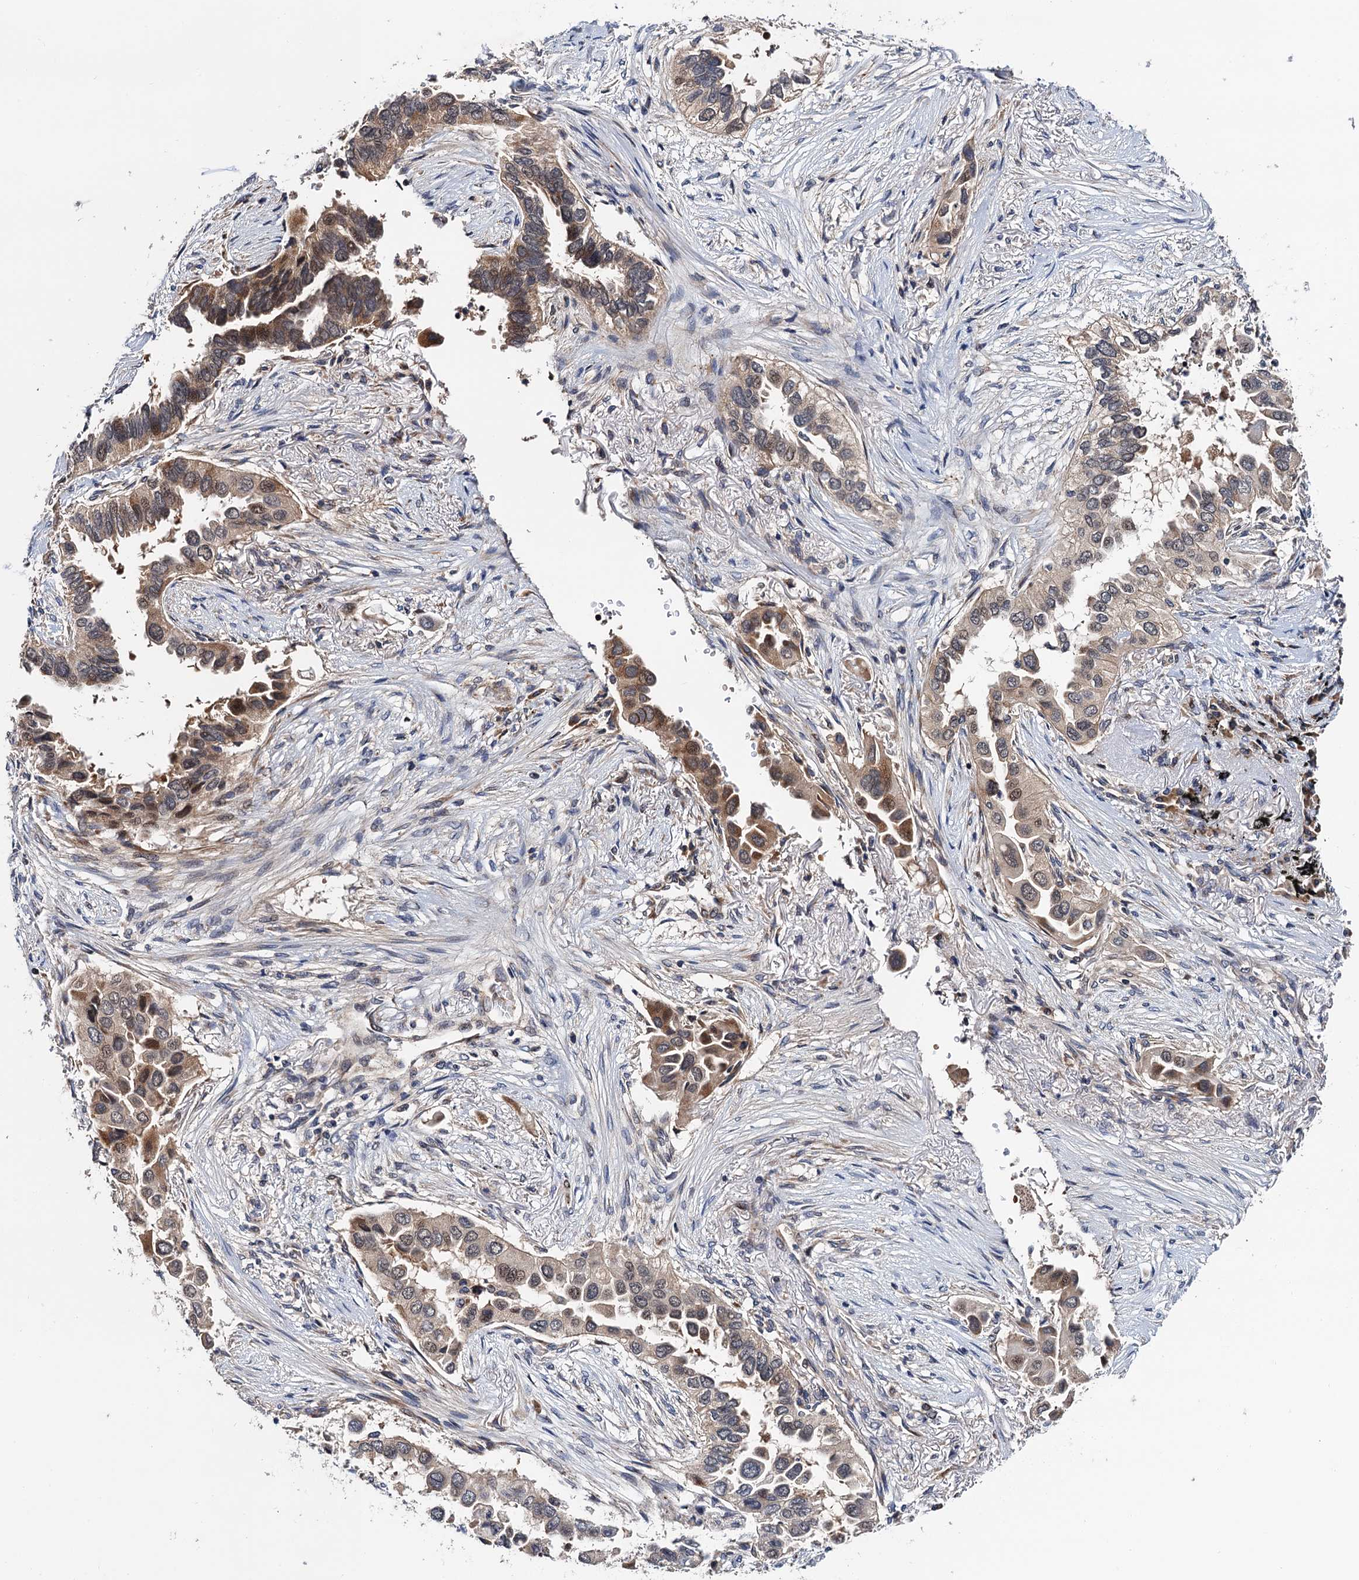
{"staining": {"intensity": "moderate", "quantity": "<25%", "location": "cytoplasmic/membranous"}, "tissue": "lung cancer", "cell_type": "Tumor cells", "image_type": "cancer", "snomed": [{"axis": "morphology", "description": "Adenocarcinoma, NOS"}, {"axis": "topography", "description": "Lung"}], "caption": "High-magnification brightfield microscopy of lung cancer (adenocarcinoma) stained with DAB (brown) and counterstained with hematoxylin (blue). tumor cells exhibit moderate cytoplasmic/membranous expression is identified in approximately<25% of cells.", "gene": "TRMT112", "patient": {"sex": "female", "age": 76}}